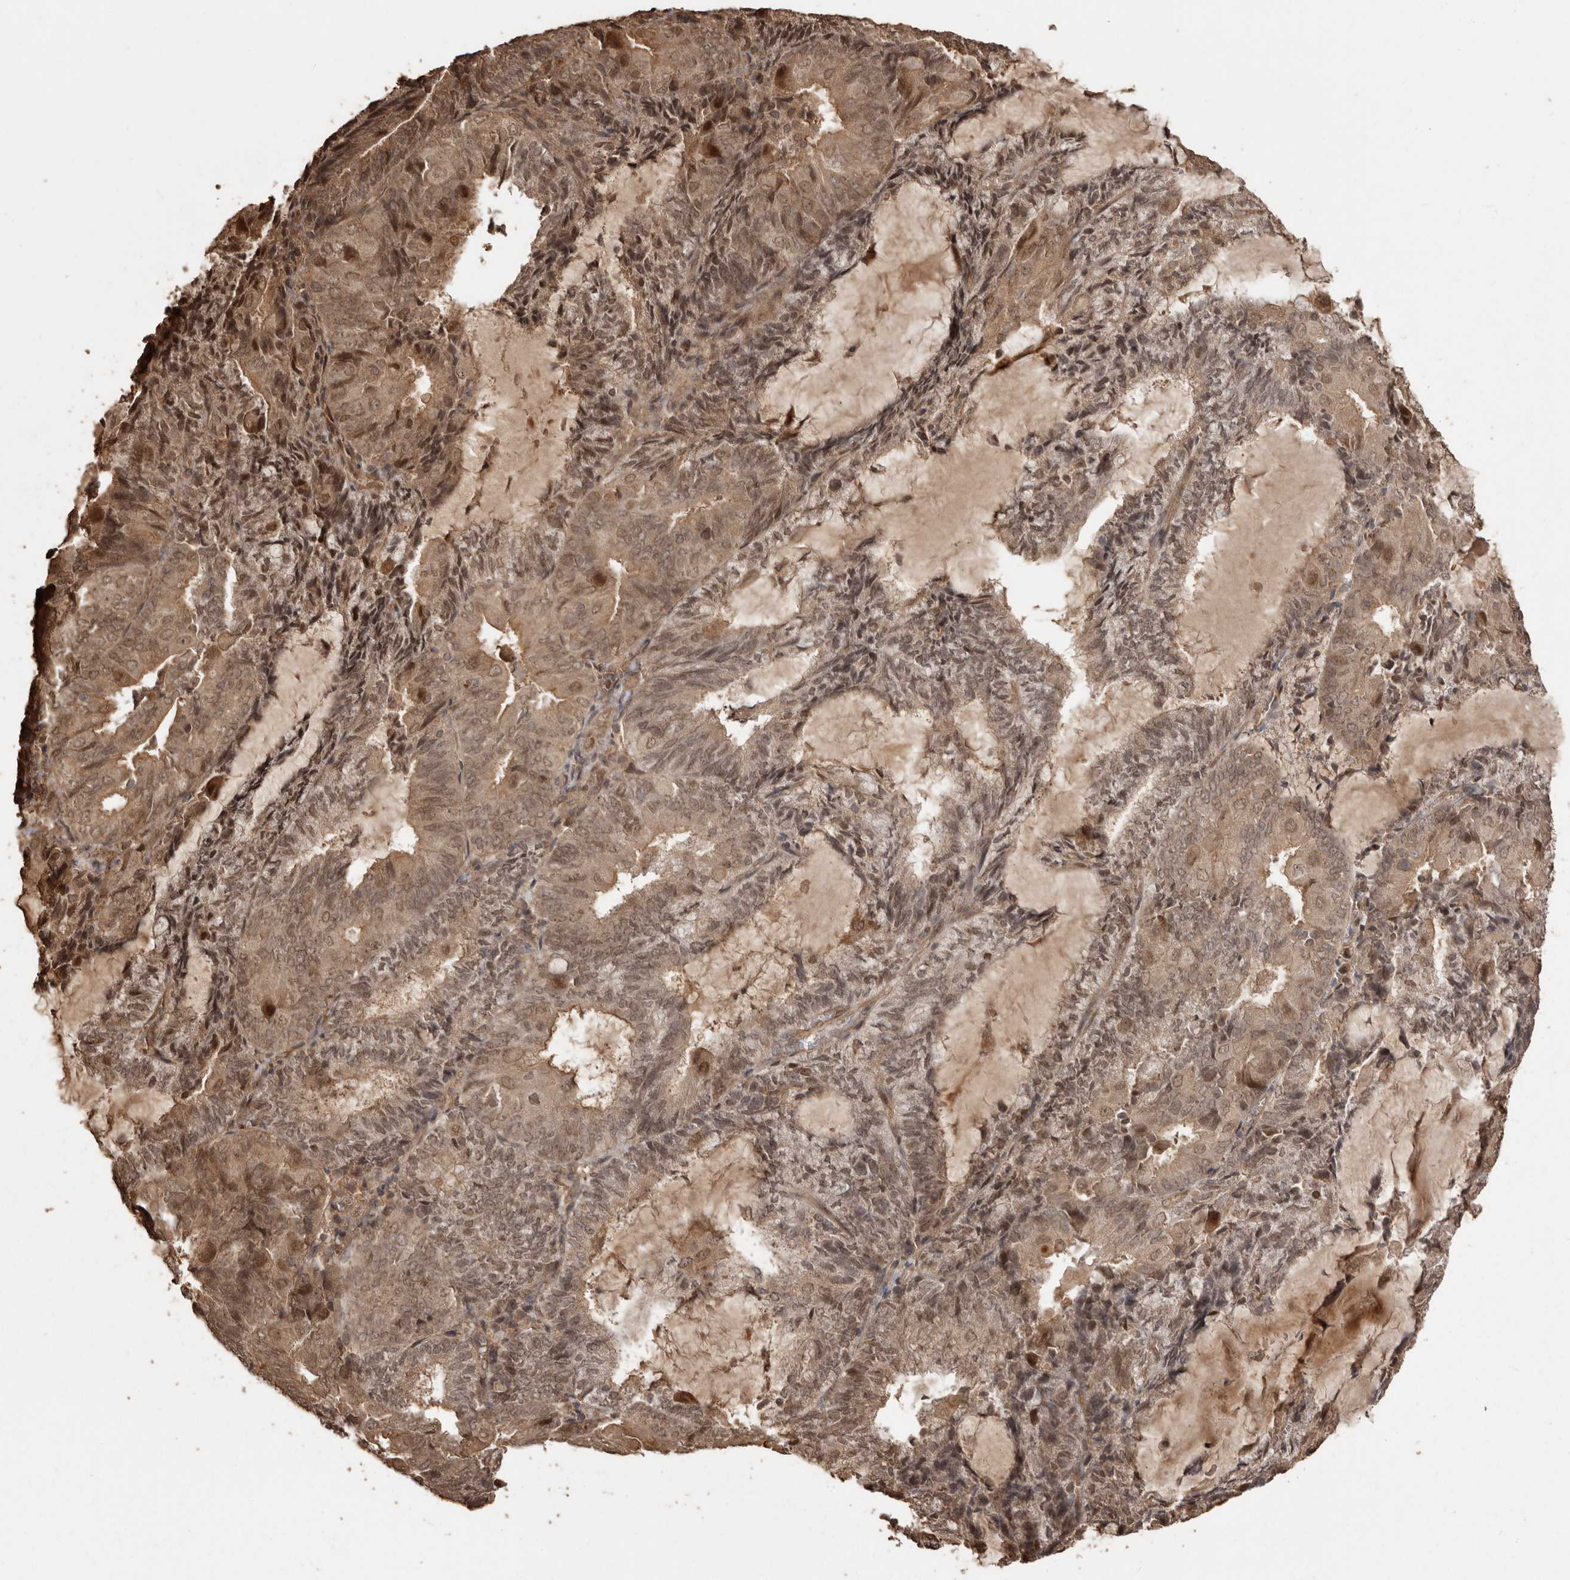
{"staining": {"intensity": "moderate", "quantity": ">75%", "location": "cytoplasmic/membranous,nuclear"}, "tissue": "endometrial cancer", "cell_type": "Tumor cells", "image_type": "cancer", "snomed": [{"axis": "morphology", "description": "Adenocarcinoma, NOS"}, {"axis": "topography", "description": "Endometrium"}], "caption": "Immunohistochemistry staining of endometrial cancer (adenocarcinoma), which shows medium levels of moderate cytoplasmic/membranous and nuclear expression in about >75% of tumor cells indicating moderate cytoplasmic/membranous and nuclear protein expression. The staining was performed using DAB (brown) for protein detection and nuclei were counterstained in hematoxylin (blue).", "gene": "NUP43", "patient": {"sex": "female", "age": 81}}